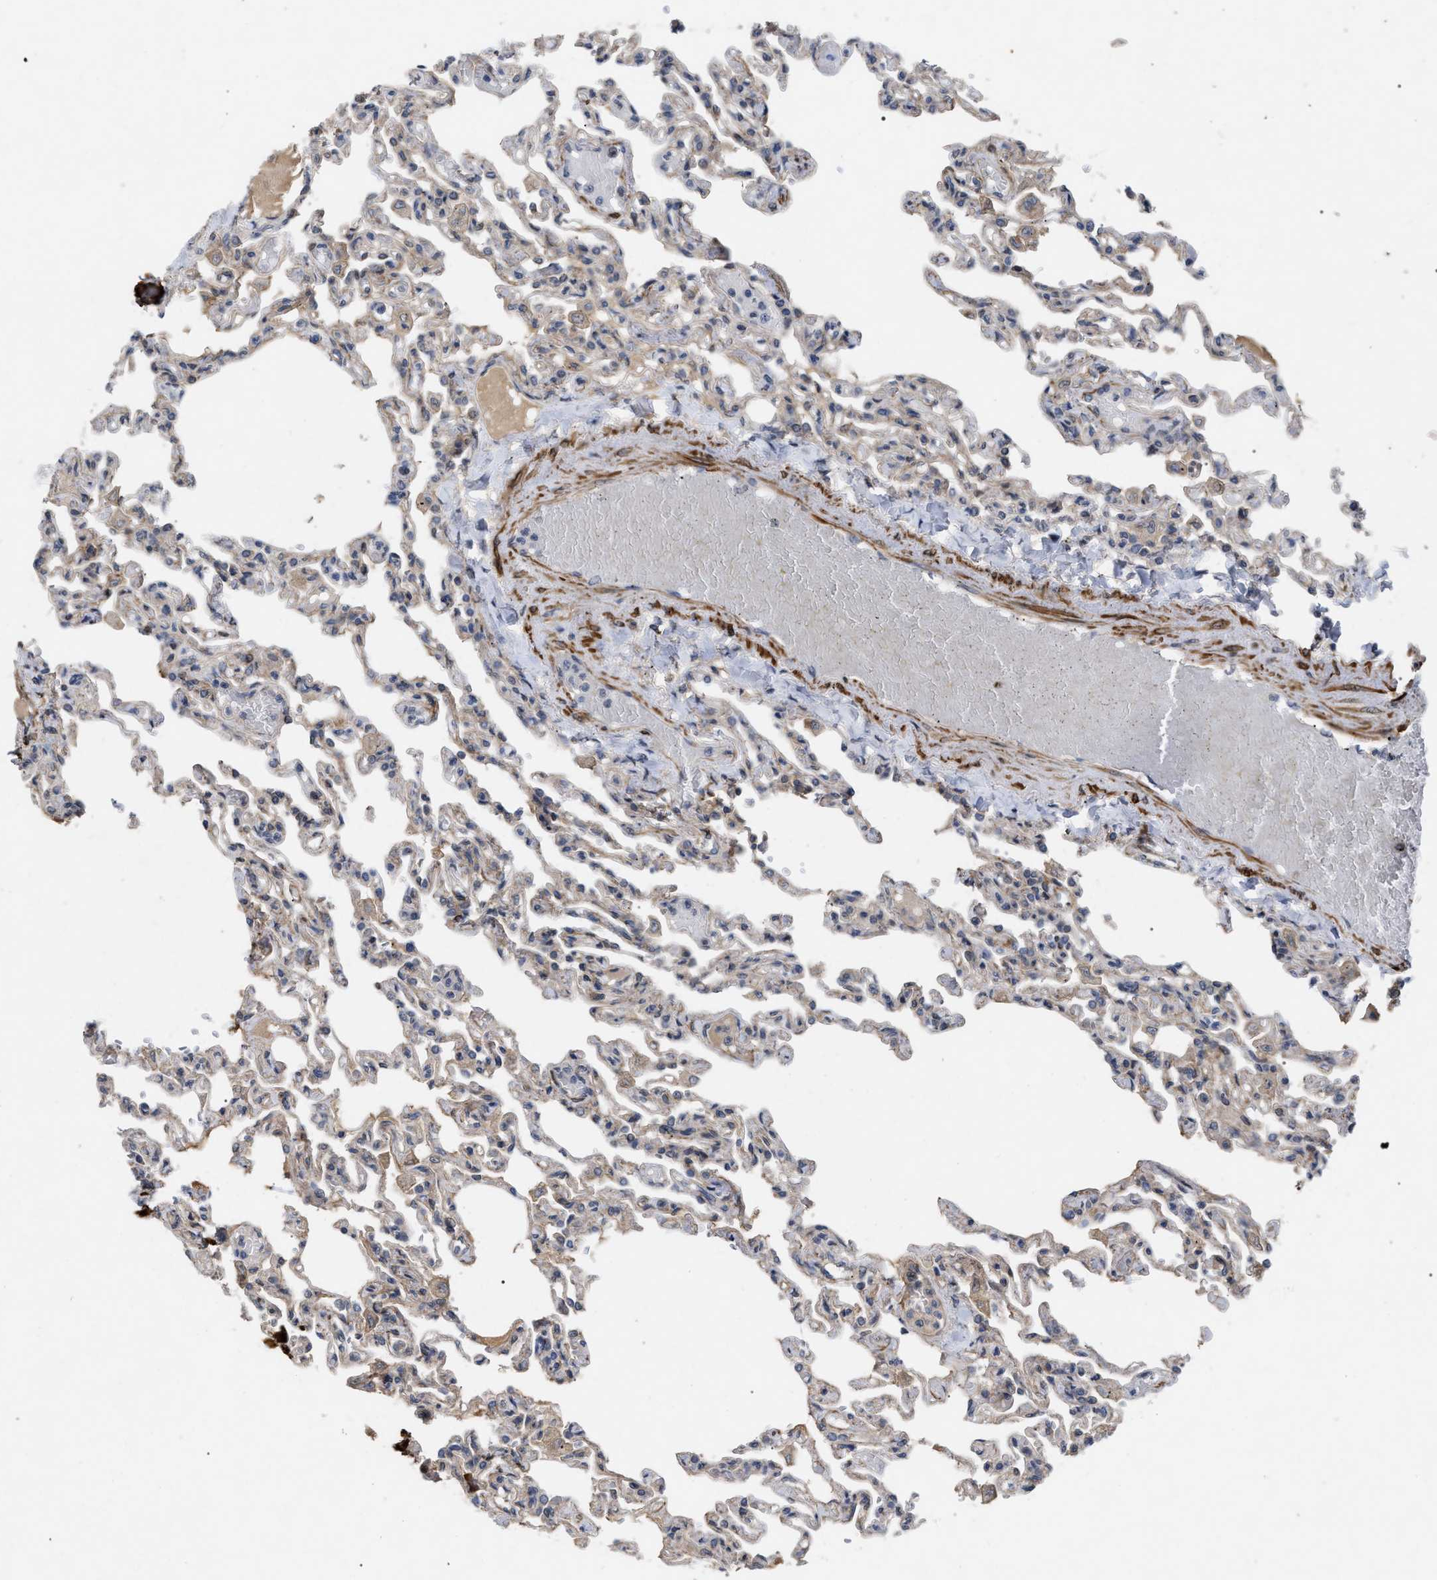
{"staining": {"intensity": "weak", "quantity": "25%-75%", "location": "cytoplasmic/membranous"}, "tissue": "lung", "cell_type": "Alveolar cells", "image_type": "normal", "snomed": [{"axis": "morphology", "description": "Normal tissue, NOS"}, {"axis": "topography", "description": "Lung"}], "caption": "Lung stained with IHC displays weak cytoplasmic/membranous expression in approximately 25%-75% of alveolar cells.", "gene": "ST6GALNAC6", "patient": {"sex": "male", "age": 21}}